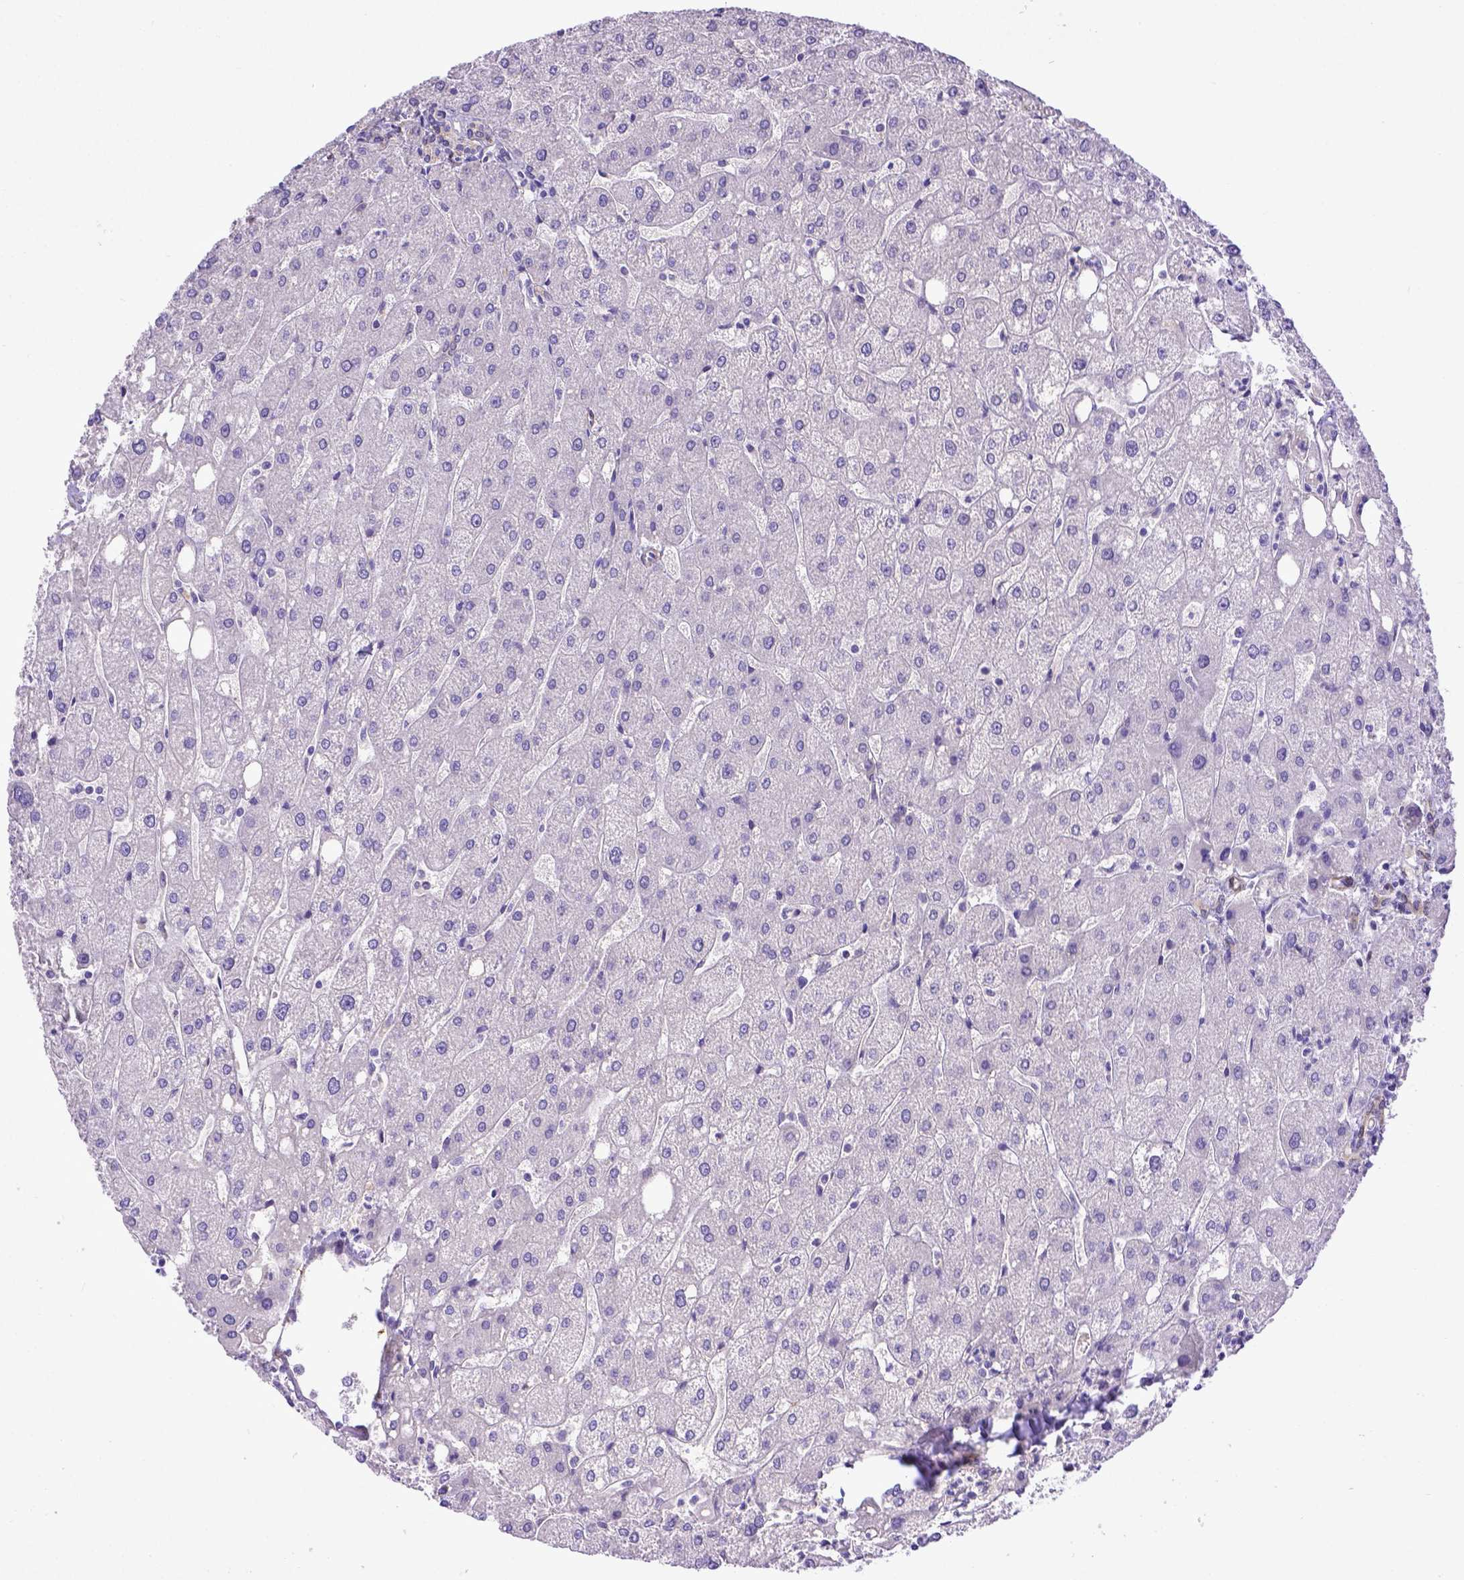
{"staining": {"intensity": "negative", "quantity": "none", "location": "none"}, "tissue": "liver", "cell_type": "Cholangiocytes", "image_type": "normal", "snomed": [{"axis": "morphology", "description": "Normal tissue, NOS"}, {"axis": "topography", "description": "Liver"}], "caption": "Immunohistochemical staining of benign liver demonstrates no significant positivity in cholangiocytes.", "gene": "BTN1A1", "patient": {"sex": "male", "age": 67}}